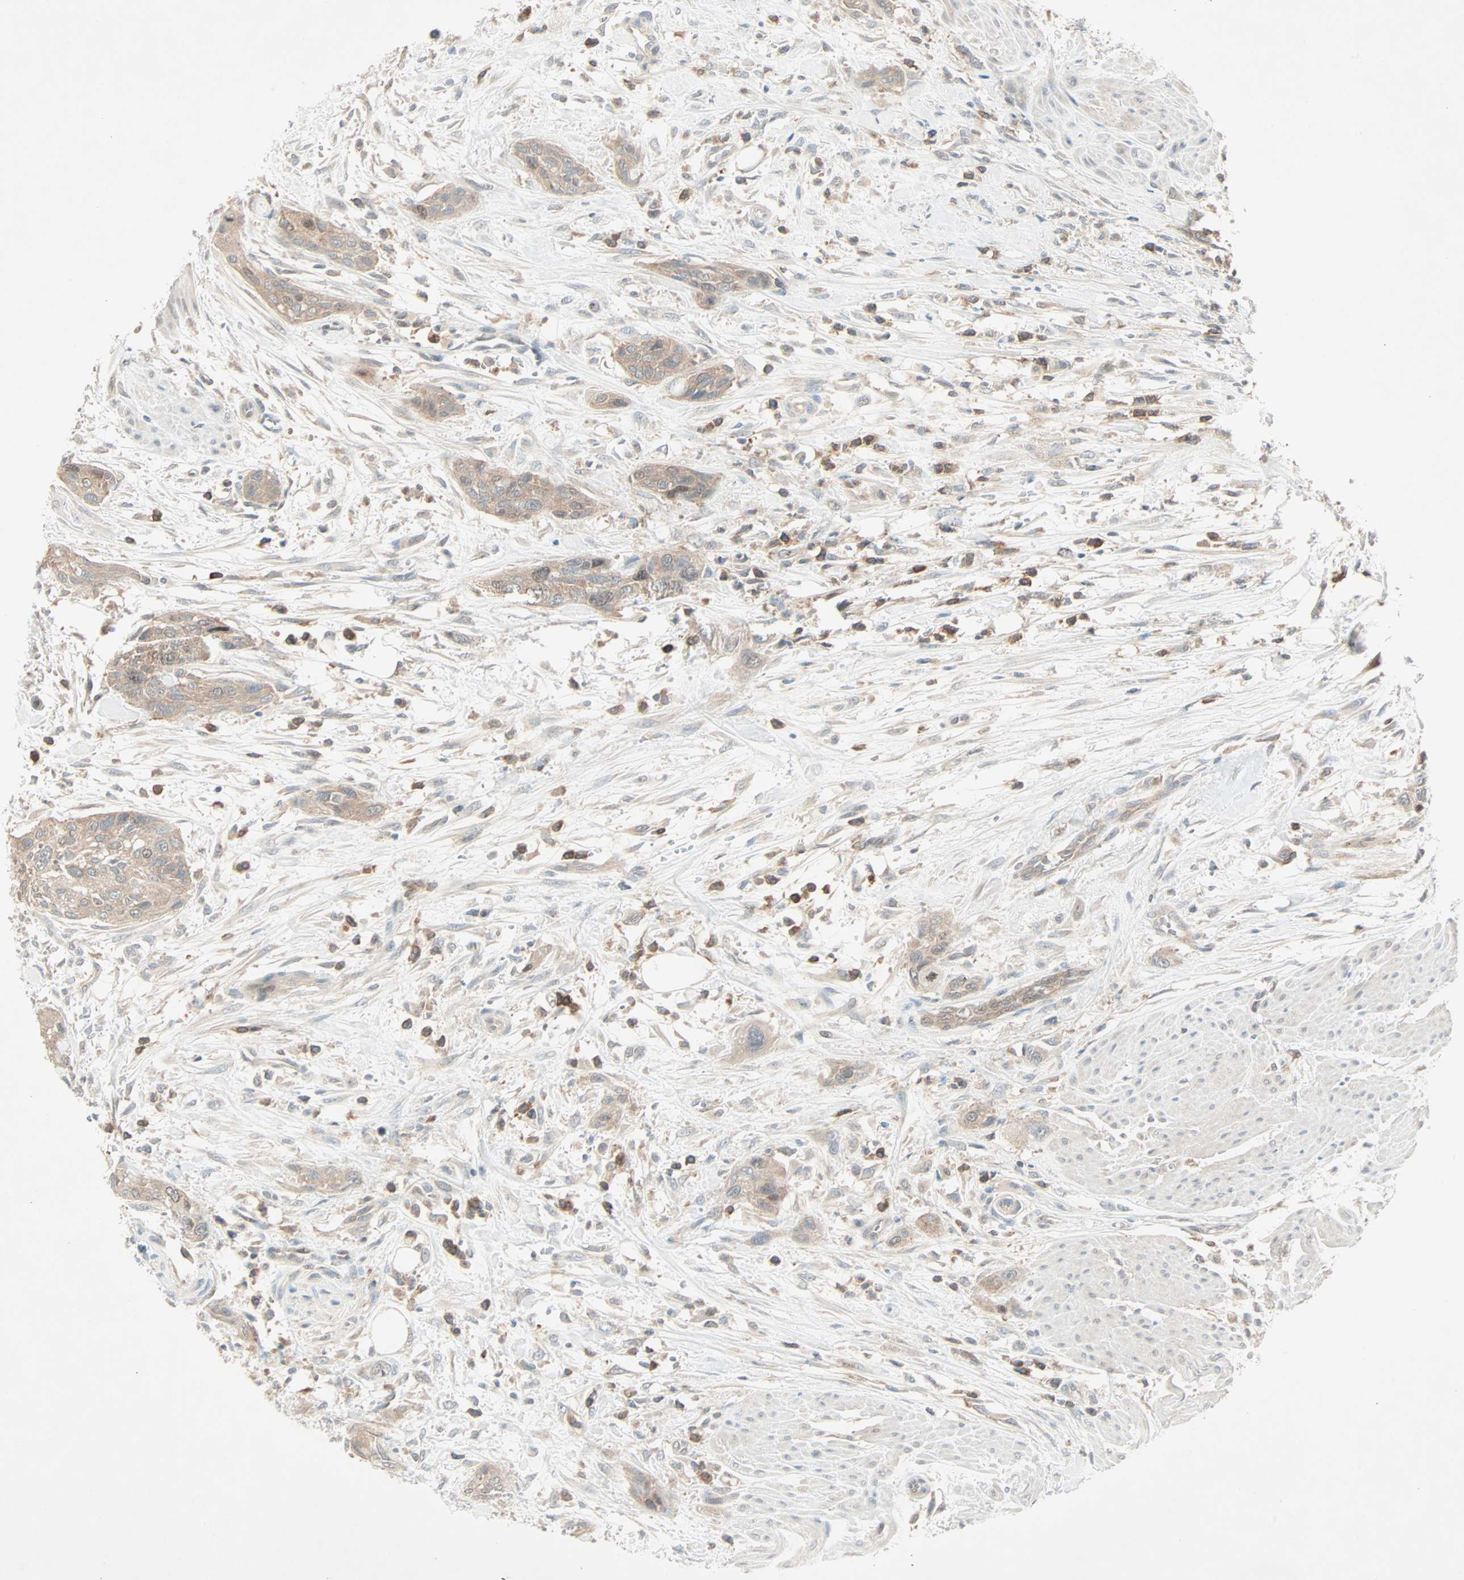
{"staining": {"intensity": "moderate", "quantity": ">75%", "location": "cytoplasmic/membranous"}, "tissue": "urothelial cancer", "cell_type": "Tumor cells", "image_type": "cancer", "snomed": [{"axis": "morphology", "description": "Urothelial carcinoma, High grade"}, {"axis": "topography", "description": "Urinary bladder"}], "caption": "A brown stain labels moderate cytoplasmic/membranous positivity of a protein in urothelial cancer tumor cells.", "gene": "SMIM8", "patient": {"sex": "male", "age": 35}}